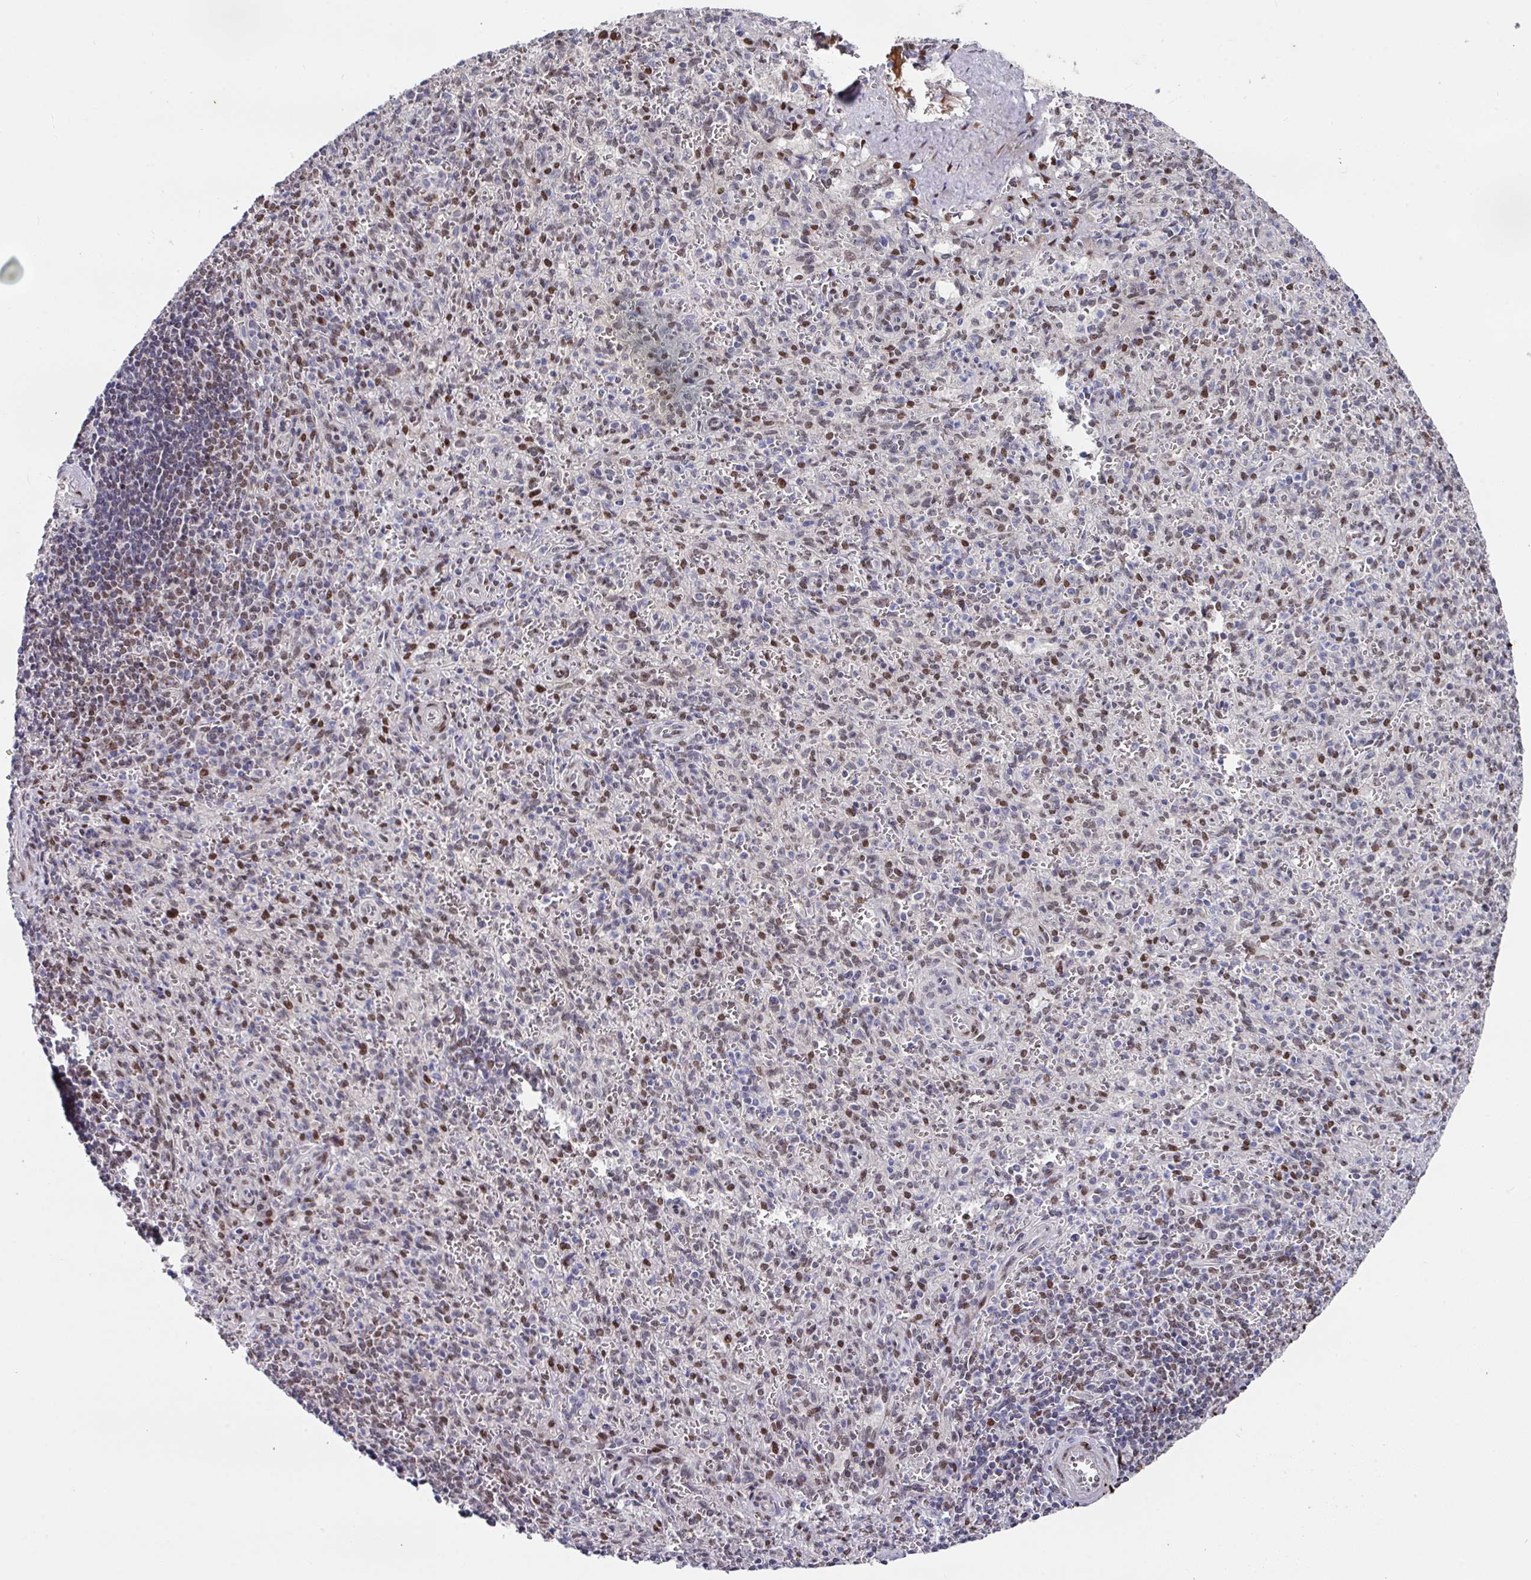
{"staining": {"intensity": "moderate", "quantity": "25%-75%", "location": "nuclear"}, "tissue": "spleen", "cell_type": "Cells in red pulp", "image_type": "normal", "snomed": [{"axis": "morphology", "description": "Normal tissue, NOS"}, {"axis": "topography", "description": "Spleen"}], "caption": "This image shows normal spleen stained with immunohistochemistry (IHC) to label a protein in brown. The nuclear of cells in red pulp show moderate positivity for the protein. Nuclei are counter-stained blue.", "gene": "CBX7", "patient": {"sex": "female", "age": 26}}